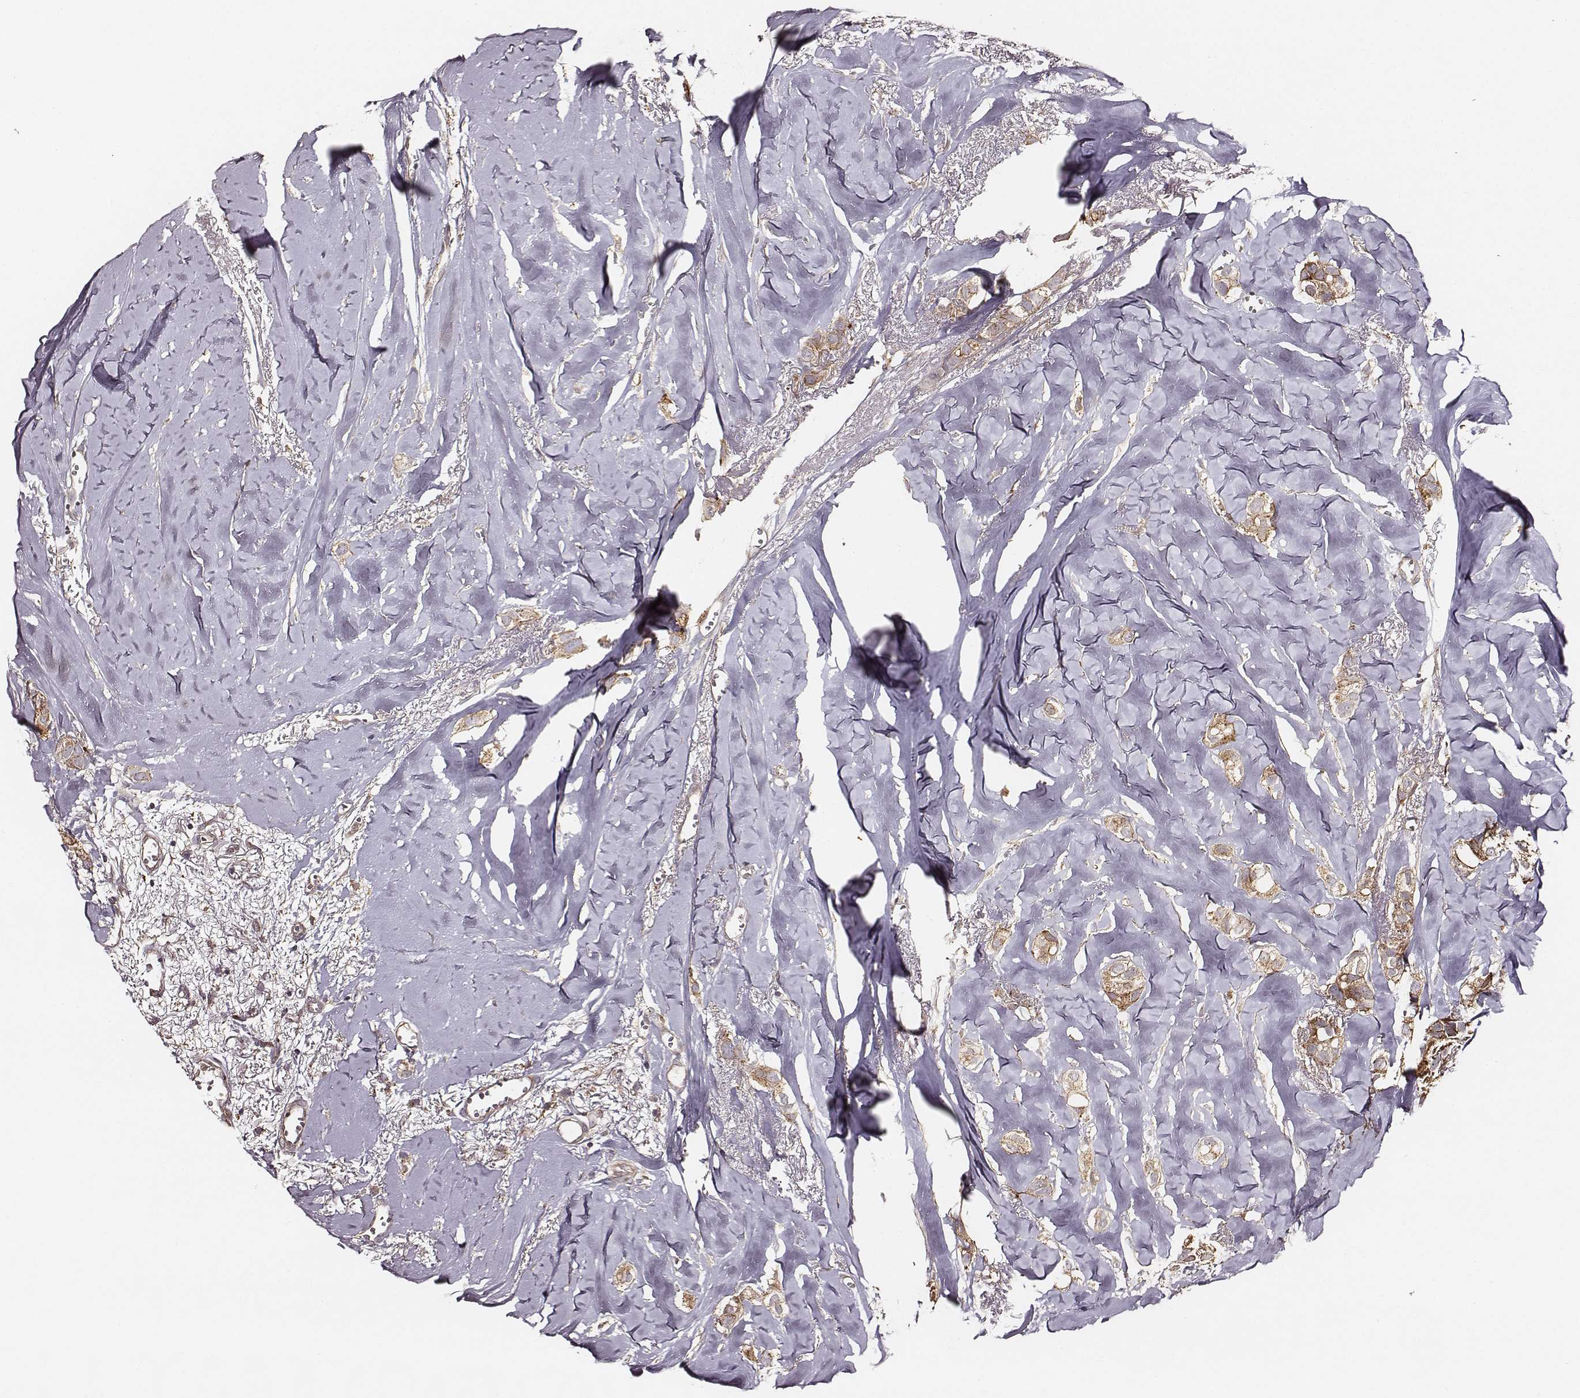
{"staining": {"intensity": "weak", "quantity": ">75%", "location": "cytoplasmic/membranous"}, "tissue": "breast cancer", "cell_type": "Tumor cells", "image_type": "cancer", "snomed": [{"axis": "morphology", "description": "Duct carcinoma"}, {"axis": "topography", "description": "Breast"}], "caption": "This image demonstrates IHC staining of breast cancer, with low weak cytoplasmic/membranous positivity in about >75% of tumor cells.", "gene": "VPS26A", "patient": {"sex": "female", "age": 85}}